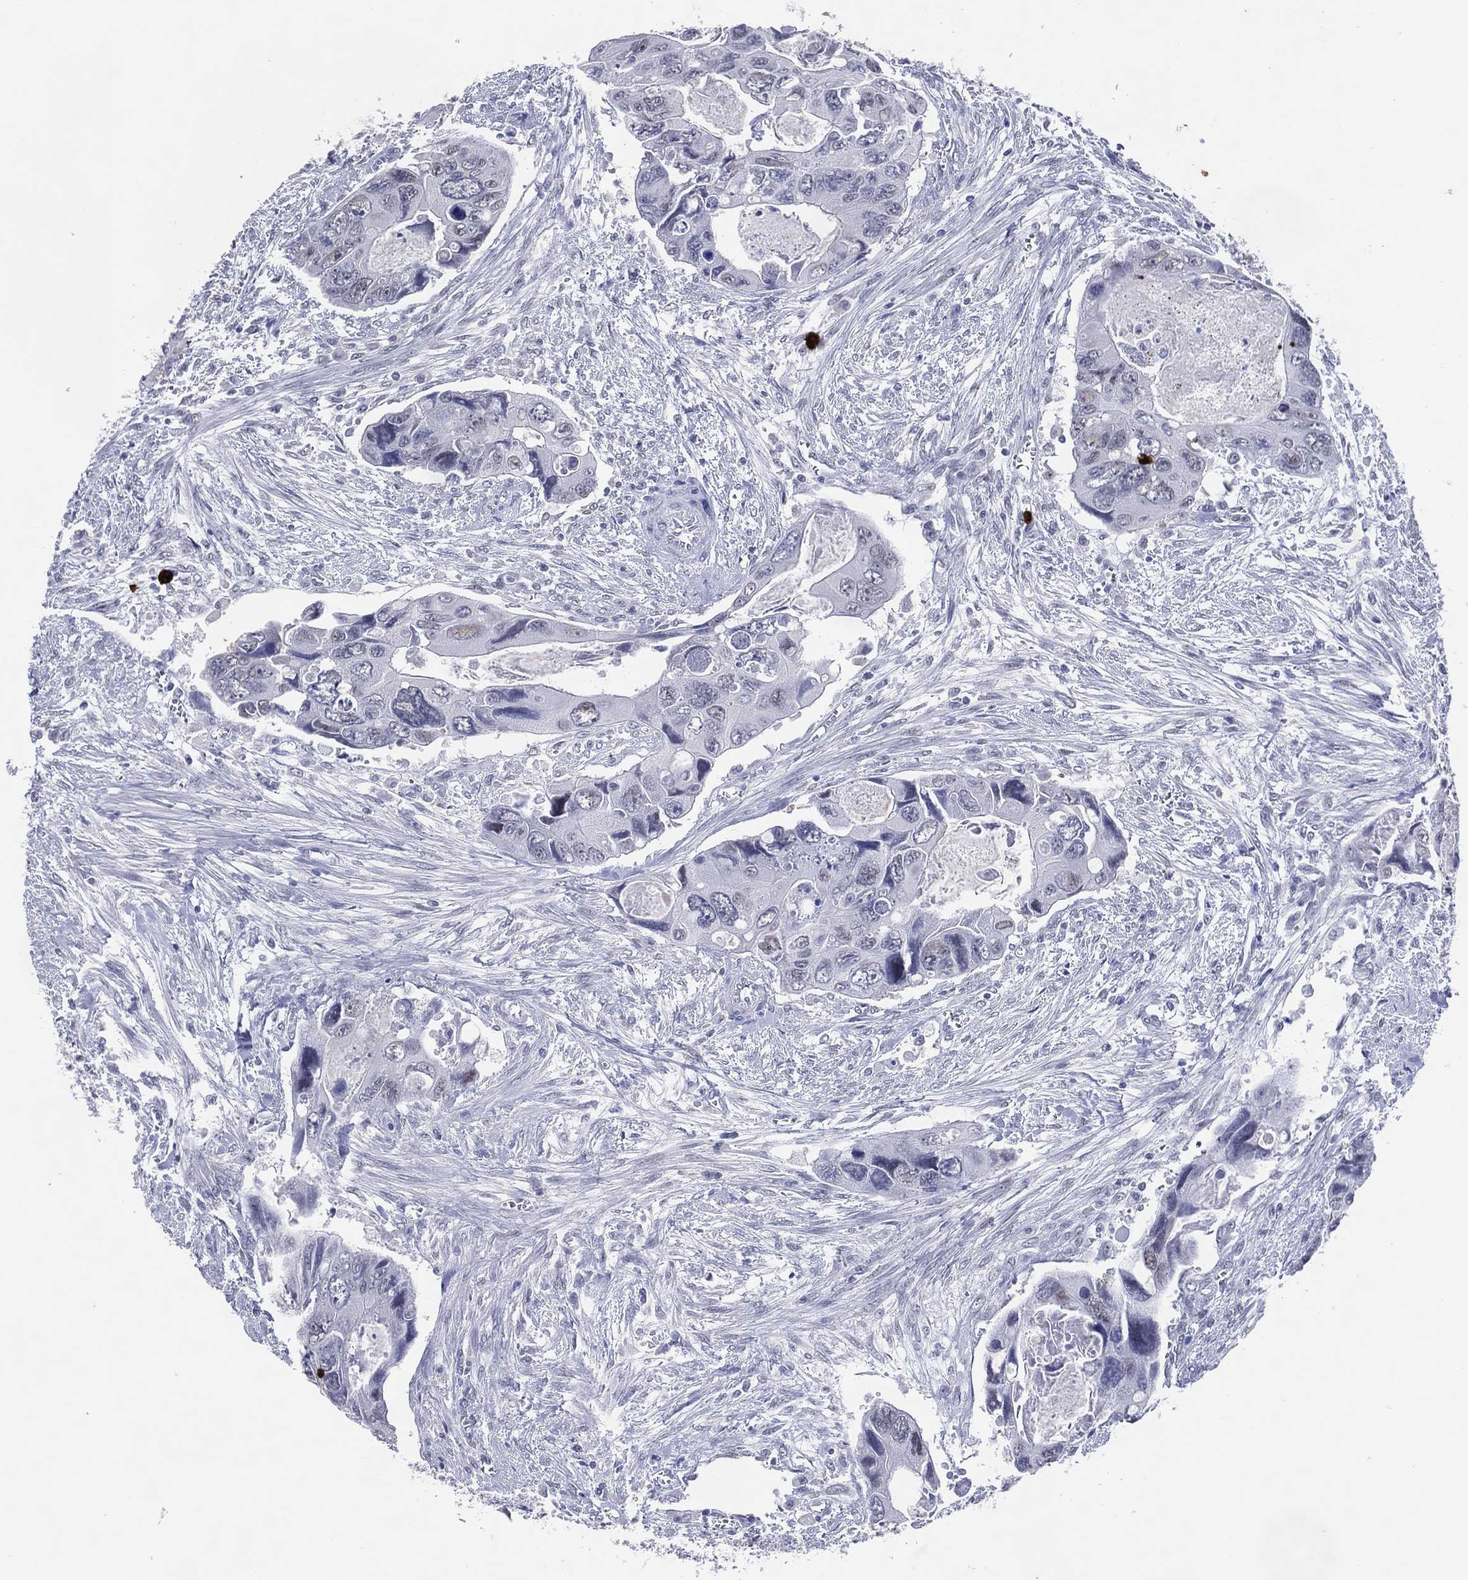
{"staining": {"intensity": "negative", "quantity": "none", "location": "none"}, "tissue": "colorectal cancer", "cell_type": "Tumor cells", "image_type": "cancer", "snomed": [{"axis": "morphology", "description": "Adenocarcinoma, NOS"}, {"axis": "topography", "description": "Rectum"}], "caption": "Immunohistochemistry (IHC) of human colorectal cancer (adenocarcinoma) exhibits no staining in tumor cells.", "gene": "CFAP58", "patient": {"sex": "male", "age": 62}}